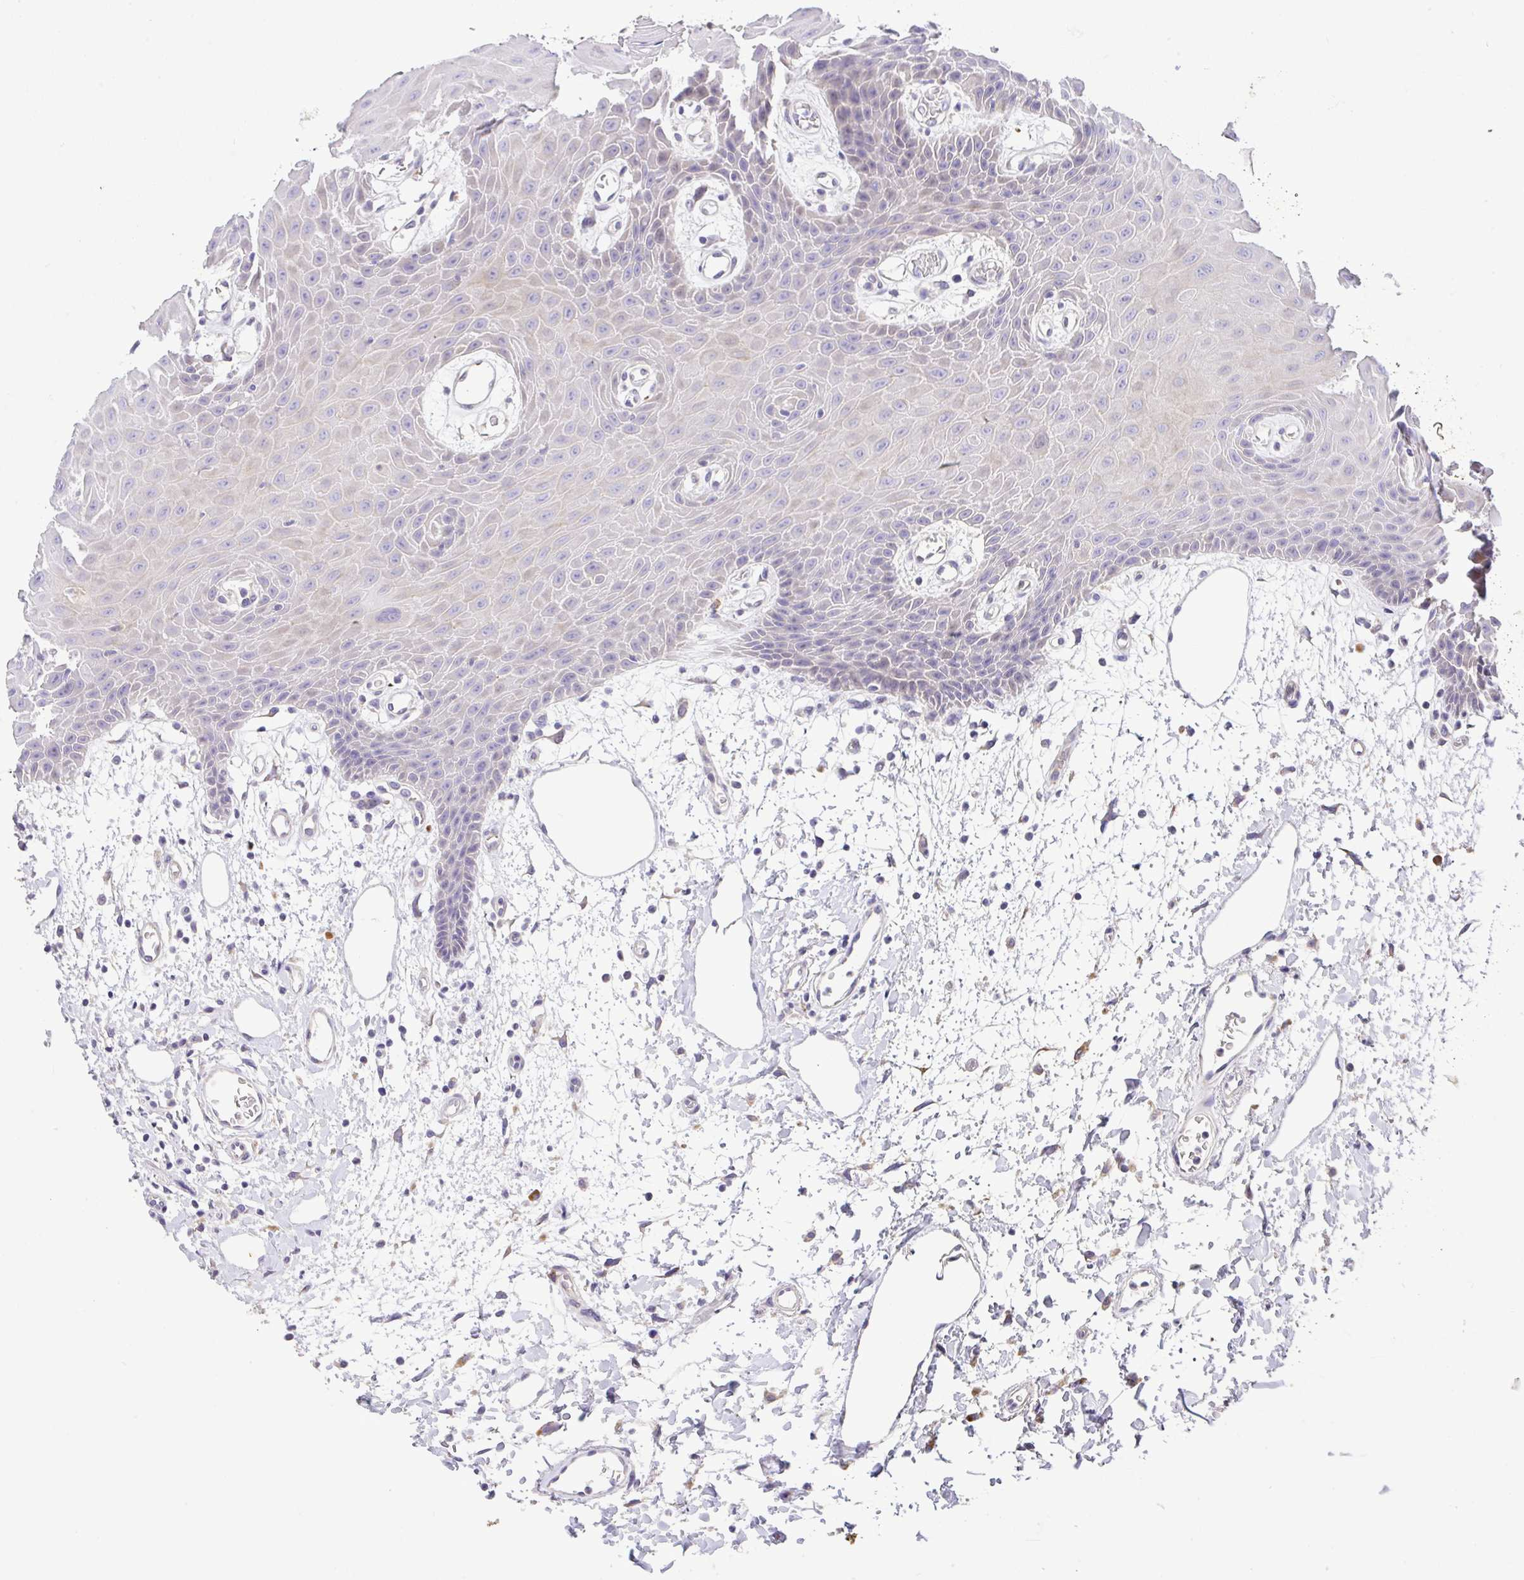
{"staining": {"intensity": "moderate", "quantity": "<25%", "location": "cytoplasmic/membranous"}, "tissue": "oral mucosa", "cell_type": "Squamous epithelial cells", "image_type": "normal", "snomed": [{"axis": "morphology", "description": "Normal tissue, NOS"}, {"axis": "topography", "description": "Oral tissue"}], "caption": "The photomicrograph shows staining of benign oral mucosa, revealing moderate cytoplasmic/membranous protein positivity (brown color) within squamous epithelial cells. (DAB (3,3'-diaminobenzidine) IHC, brown staining for protein, blue staining for nuclei).", "gene": "EPN3", "patient": {"sex": "female", "age": 59}}